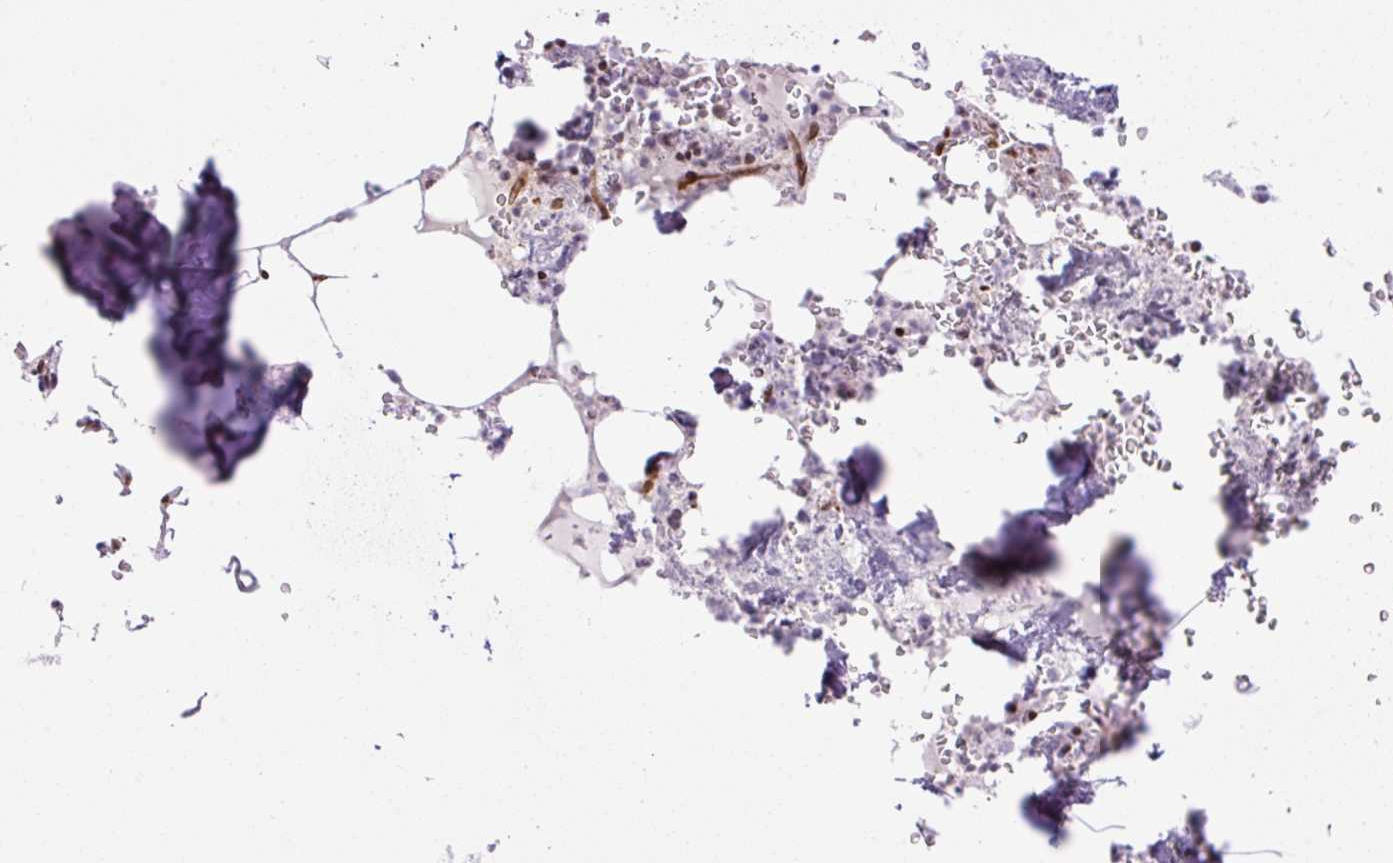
{"staining": {"intensity": "moderate", "quantity": "<25%", "location": "nuclear"}, "tissue": "bone marrow", "cell_type": "Hematopoietic cells", "image_type": "normal", "snomed": [{"axis": "morphology", "description": "Normal tissue, NOS"}, {"axis": "topography", "description": "Bone marrow"}], "caption": "The immunohistochemical stain shows moderate nuclear staining in hematopoietic cells of normal bone marrow. (DAB (3,3'-diaminobenzidine) IHC, brown staining for protein, blue staining for nuclei).", "gene": "ENSG00000268750", "patient": {"sex": "male", "age": 54}}